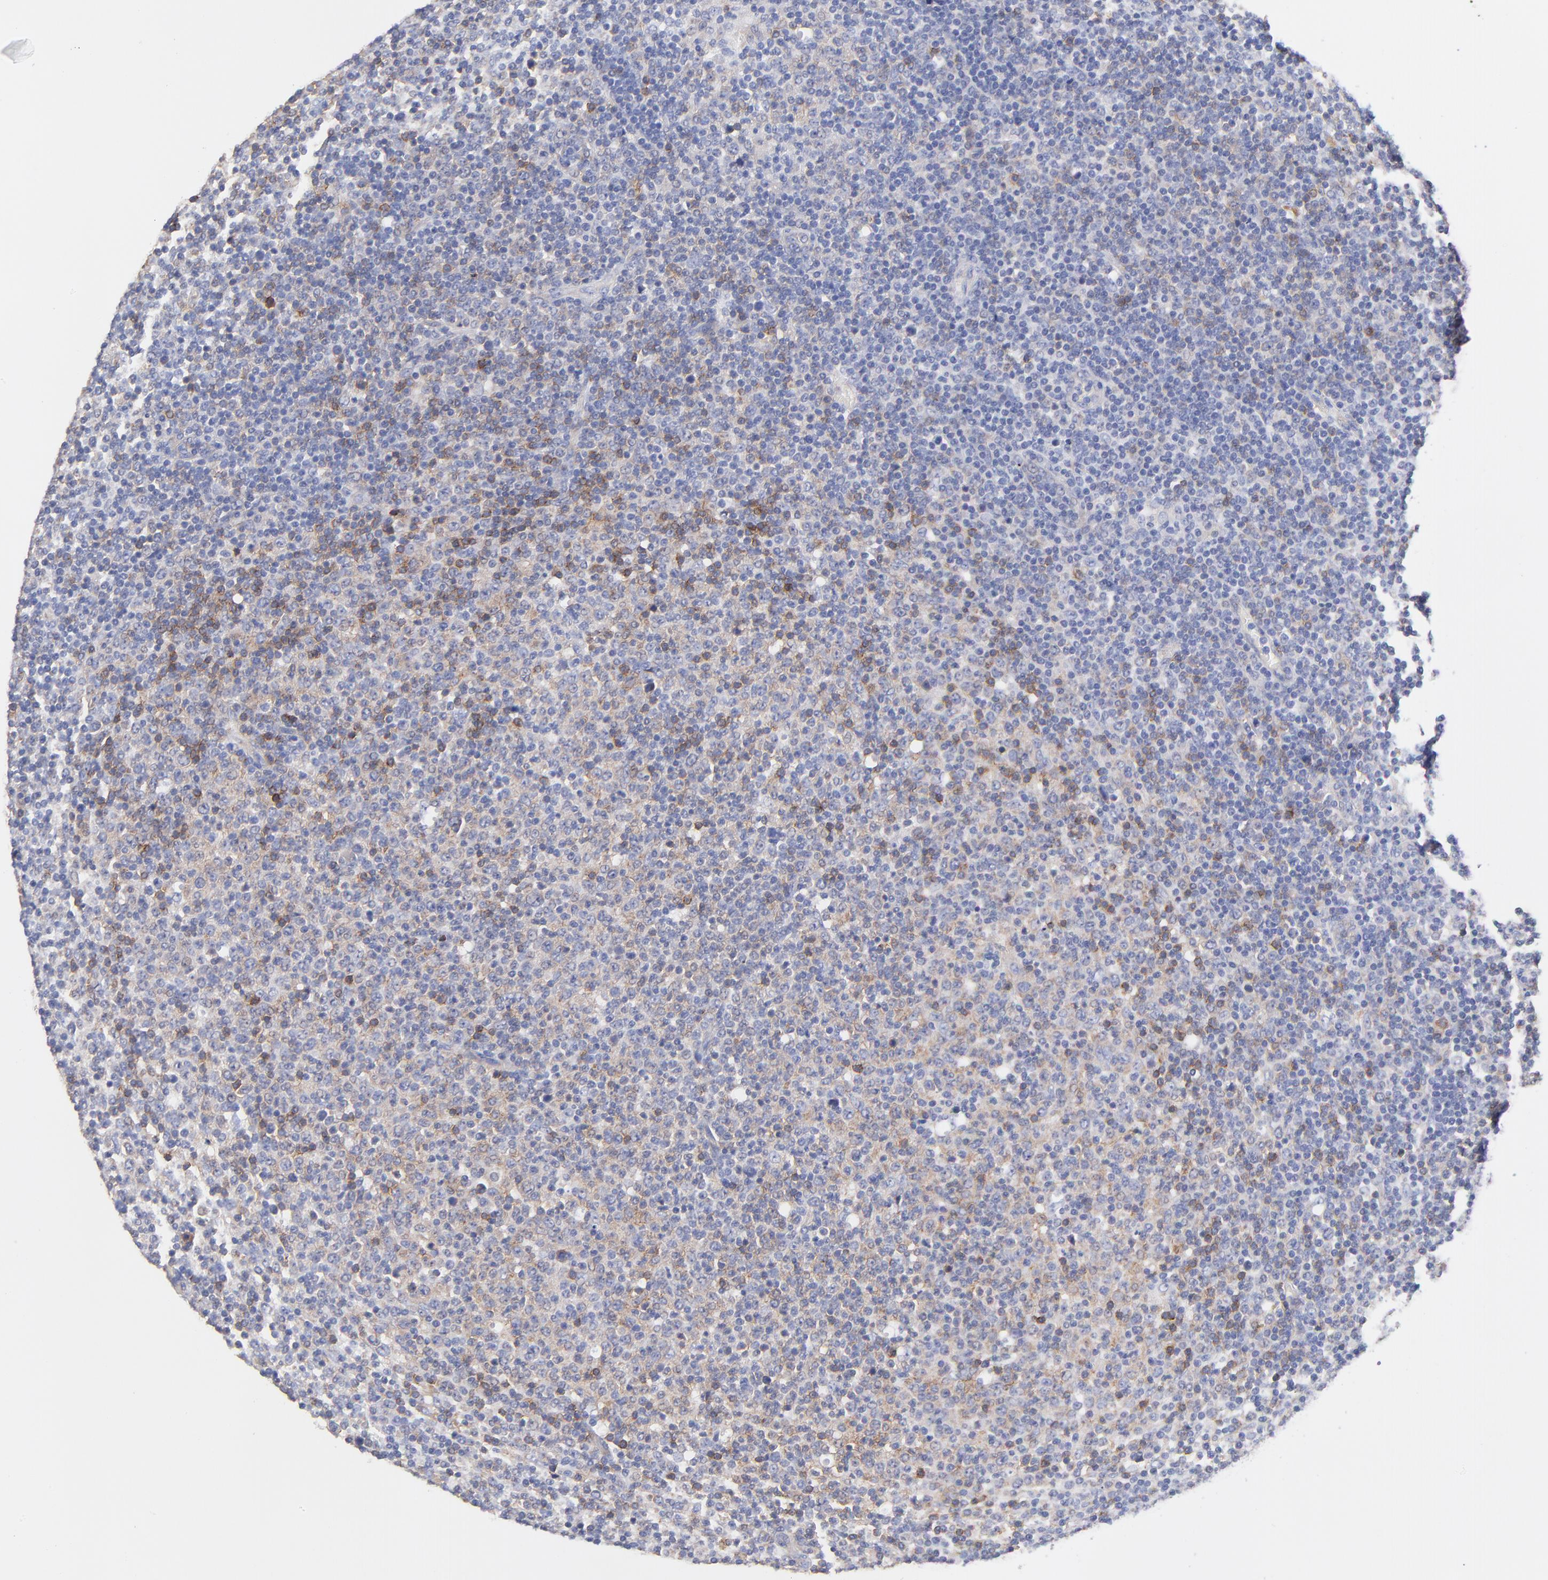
{"staining": {"intensity": "moderate", "quantity": "25%-75%", "location": "cytoplasmic/membranous"}, "tissue": "lymphoma", "cell_type": "Tumor cells", "image_type": "cancer", "snomed": [{"axis": "morphology", "description": "Malignant lymphoma, non-Hodgkin's type, Low grade"}, {"axis": "topography", "description": "Lymph node"}], "caption": "A histopathology image of human lymphoma stained for a protein shows moderate cytoplasmic/membranous brown staining in tumor cells.", "gene": "TNFRSF13C", "patient": {"sex": "male", "age": 70}}